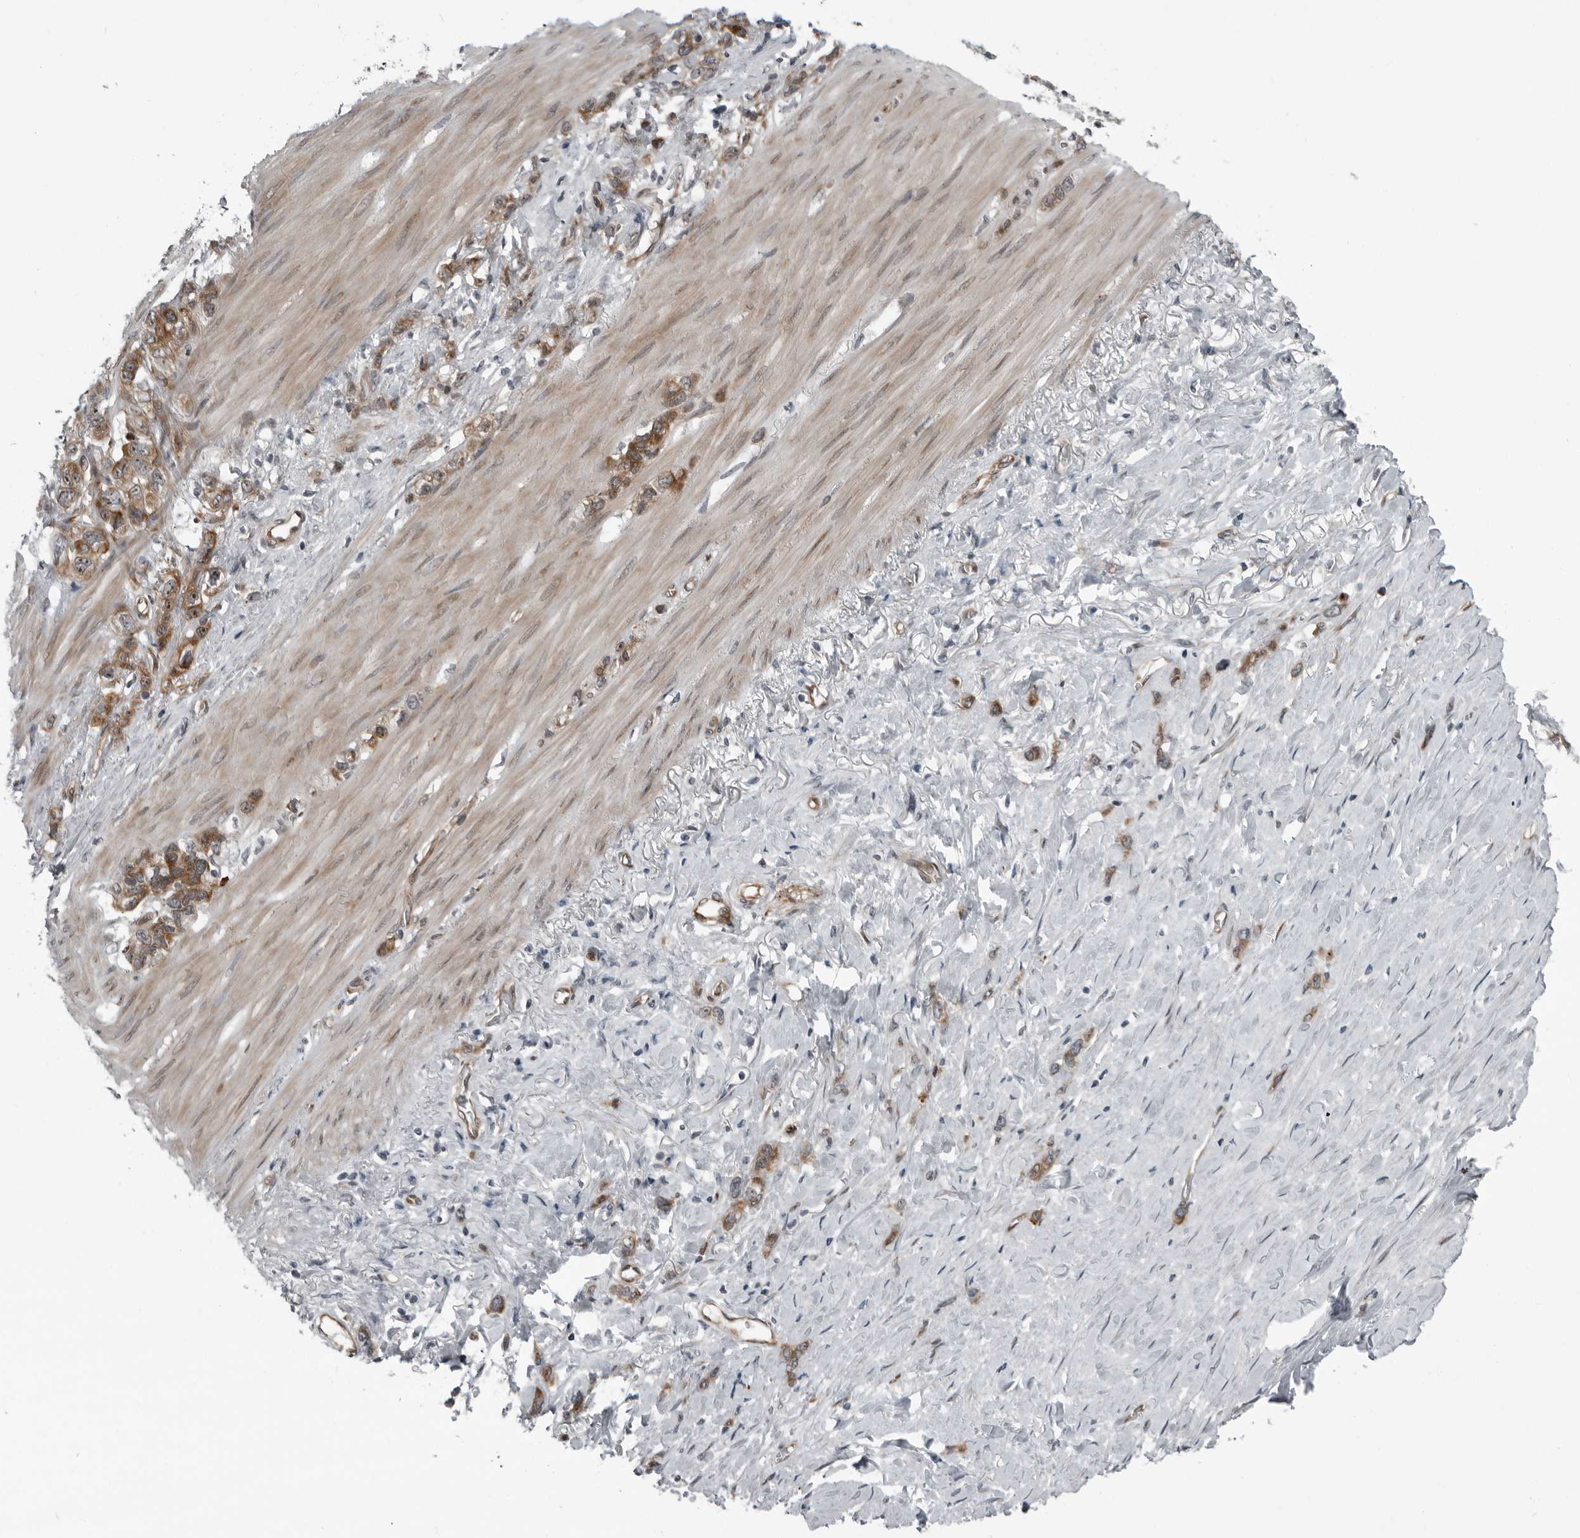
{"staining": {"intensity": "moderate", "quantity": ">75%", "location": "cytoplasmic/membranous,nuclear"}, "tissue": "stomach cancer", "cell_type": "Tumor cells", "image_type": "cancer", "snomed": [{"axis": "morphology", "description": "Normal tissue, NOS"}, {"axis": "morphology", "description": "Adenocarcinoma, NOS"}, {"axis": "morphology", "description": "Adenocarcinoma, High grade"}, {"axis": "topography", "description": "Stomach, upper"}, {"axis": "topography", "description": "Stomach"}], "caption": "Protein analysis of adenocarcinoma (stomach) tissue reveals moderate cytoplasmic/membranous and nuclear positivity in about >75% of tumor cells.", "gene": "FAM102B", "patient": {"sex": "female", "age": 65}}